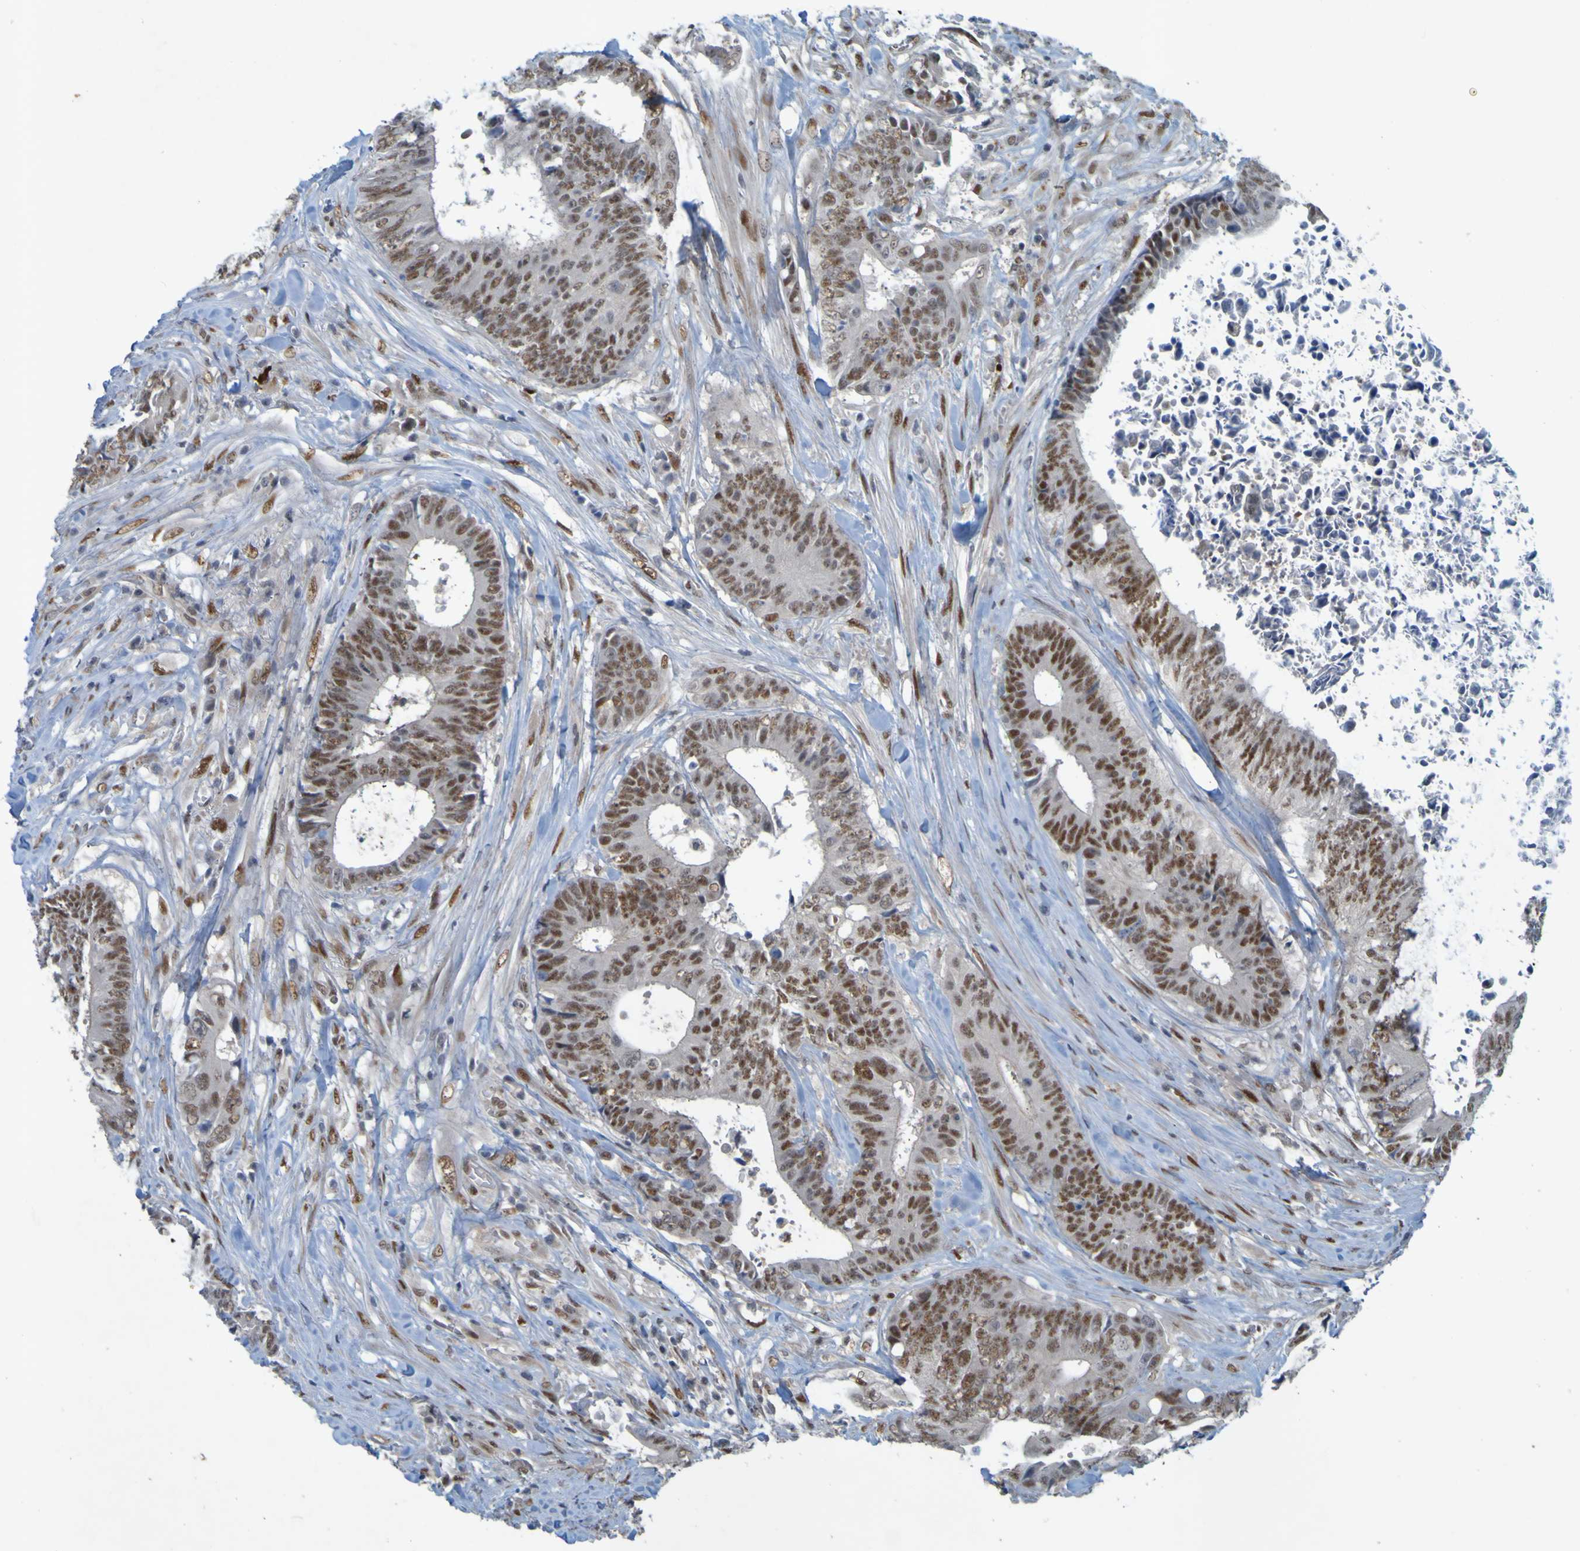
{"staining": {"intensity": "moderate", "quantity": ">75%", "location": "nuclear"}, "tissue": "colorectal cancer", "cell_type": "Tumor cells", "image_type": "cancer", "snomed": [{"axis": "morphology", "description": "Adenocarcinoma, NOS"}, {"axis": "topography", "description": "Rectum"}], "caption": "Protein expression analysis of human colorectal cancer (adenocarcinoma) reveals moderate nuclear positivity in approximately >75% of tumor cells.", "gene": "MCPH1", "patient": {"sex": "male", "age": 72}}